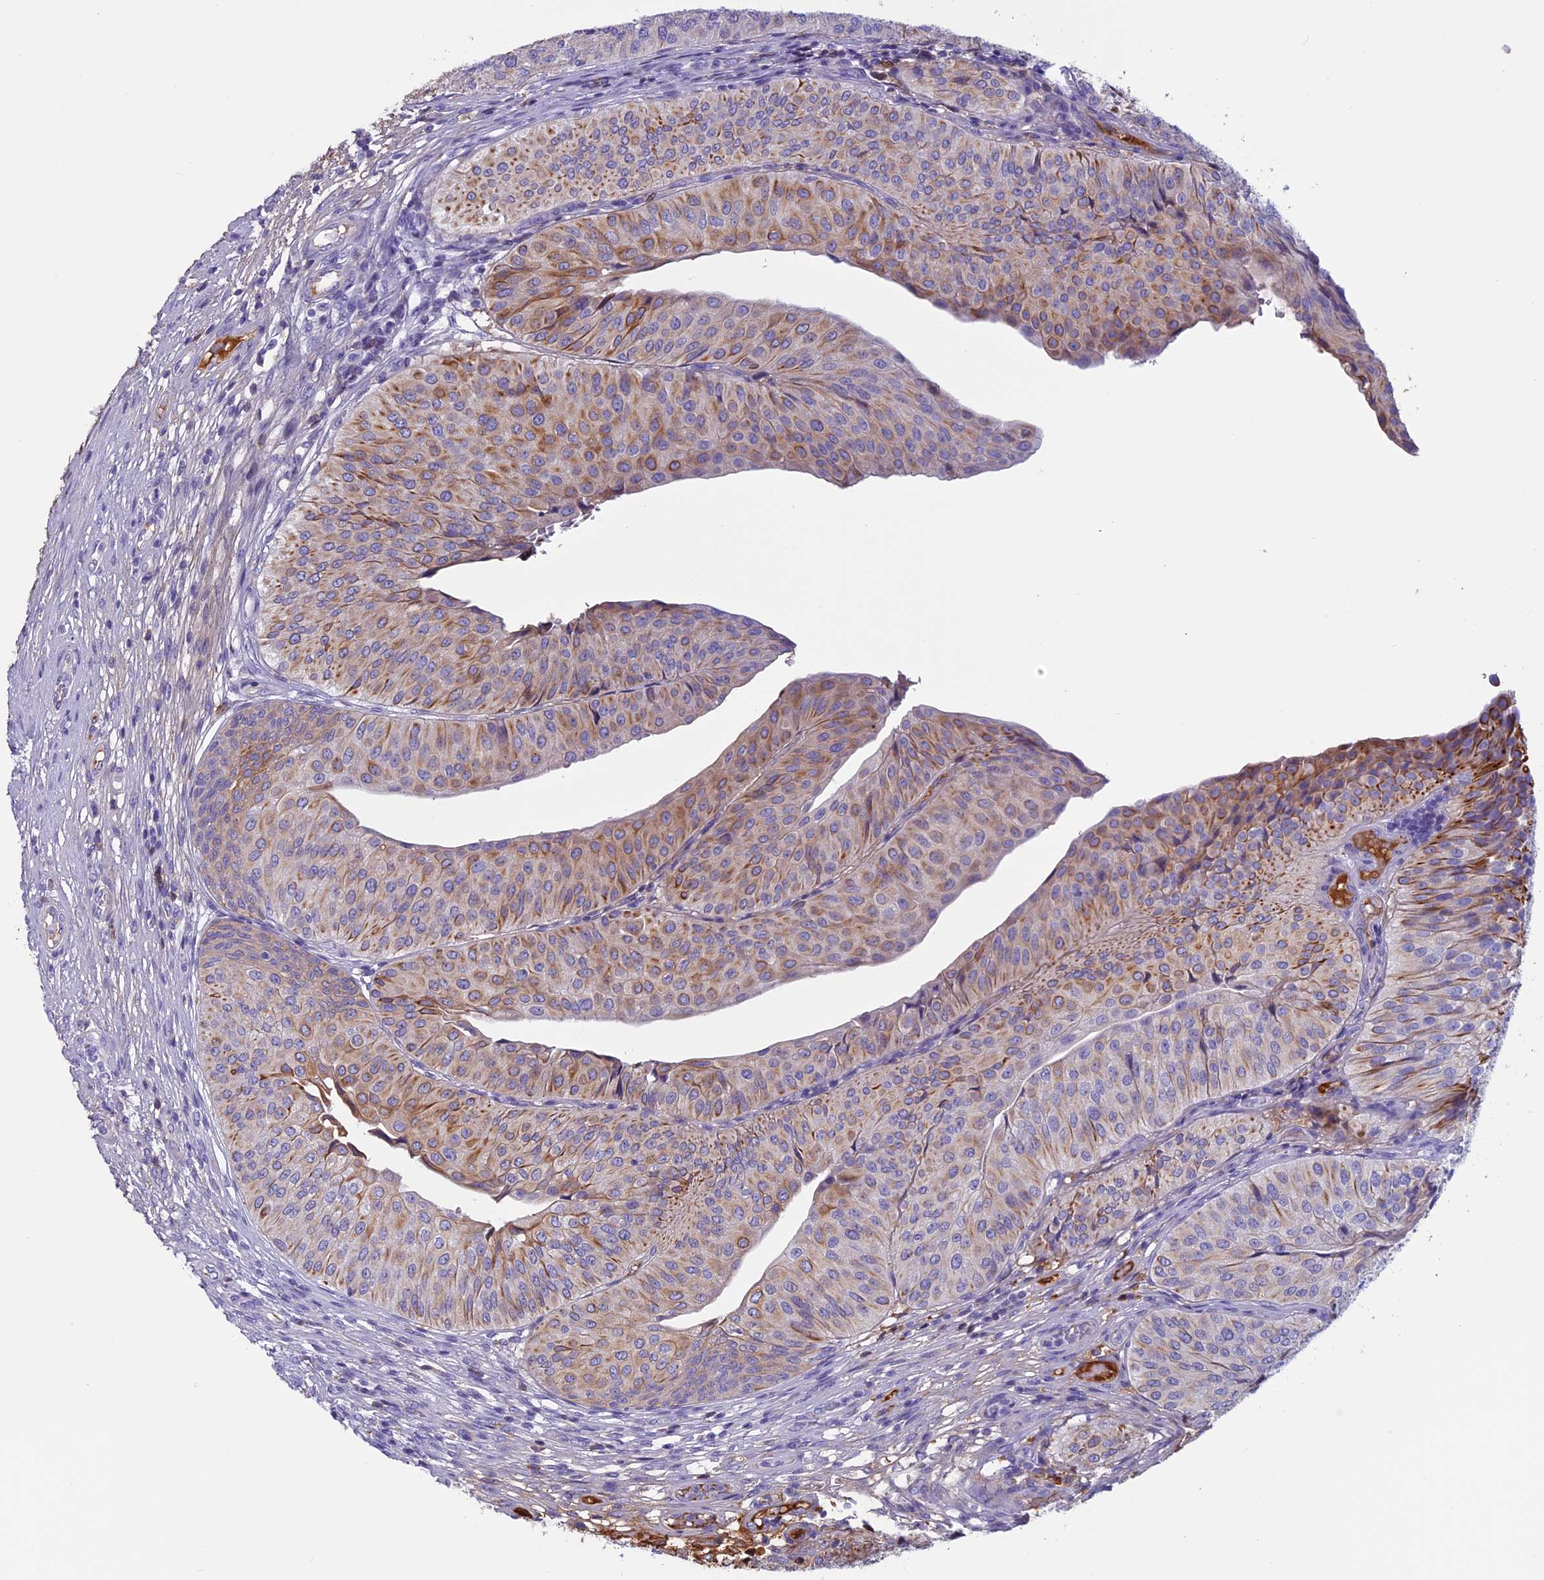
{"staining": {"intensity": "moderate", "quantity": ">75%", "location": "cytoplasmic/membranous"}, "tissue": "urothelial cancer", "cell_type": "Tumor cells", "image_type": "cancer", "snomed": [{"axis": "morphology", "description": "Urothelial carcinoma, Low grade"}, {"axis": "topography", "description": "Urinary bladder"}], "caption": "Approximately >75% of tumor cells in human urothelial carcinoma (low-grade) exhibit moderate cytoplasmic/membranous protein positivity as visualized by brown immunohistochemical staining.", "gene": "ANGPTL2", "patient": {"sex": "male", "age": 67}}